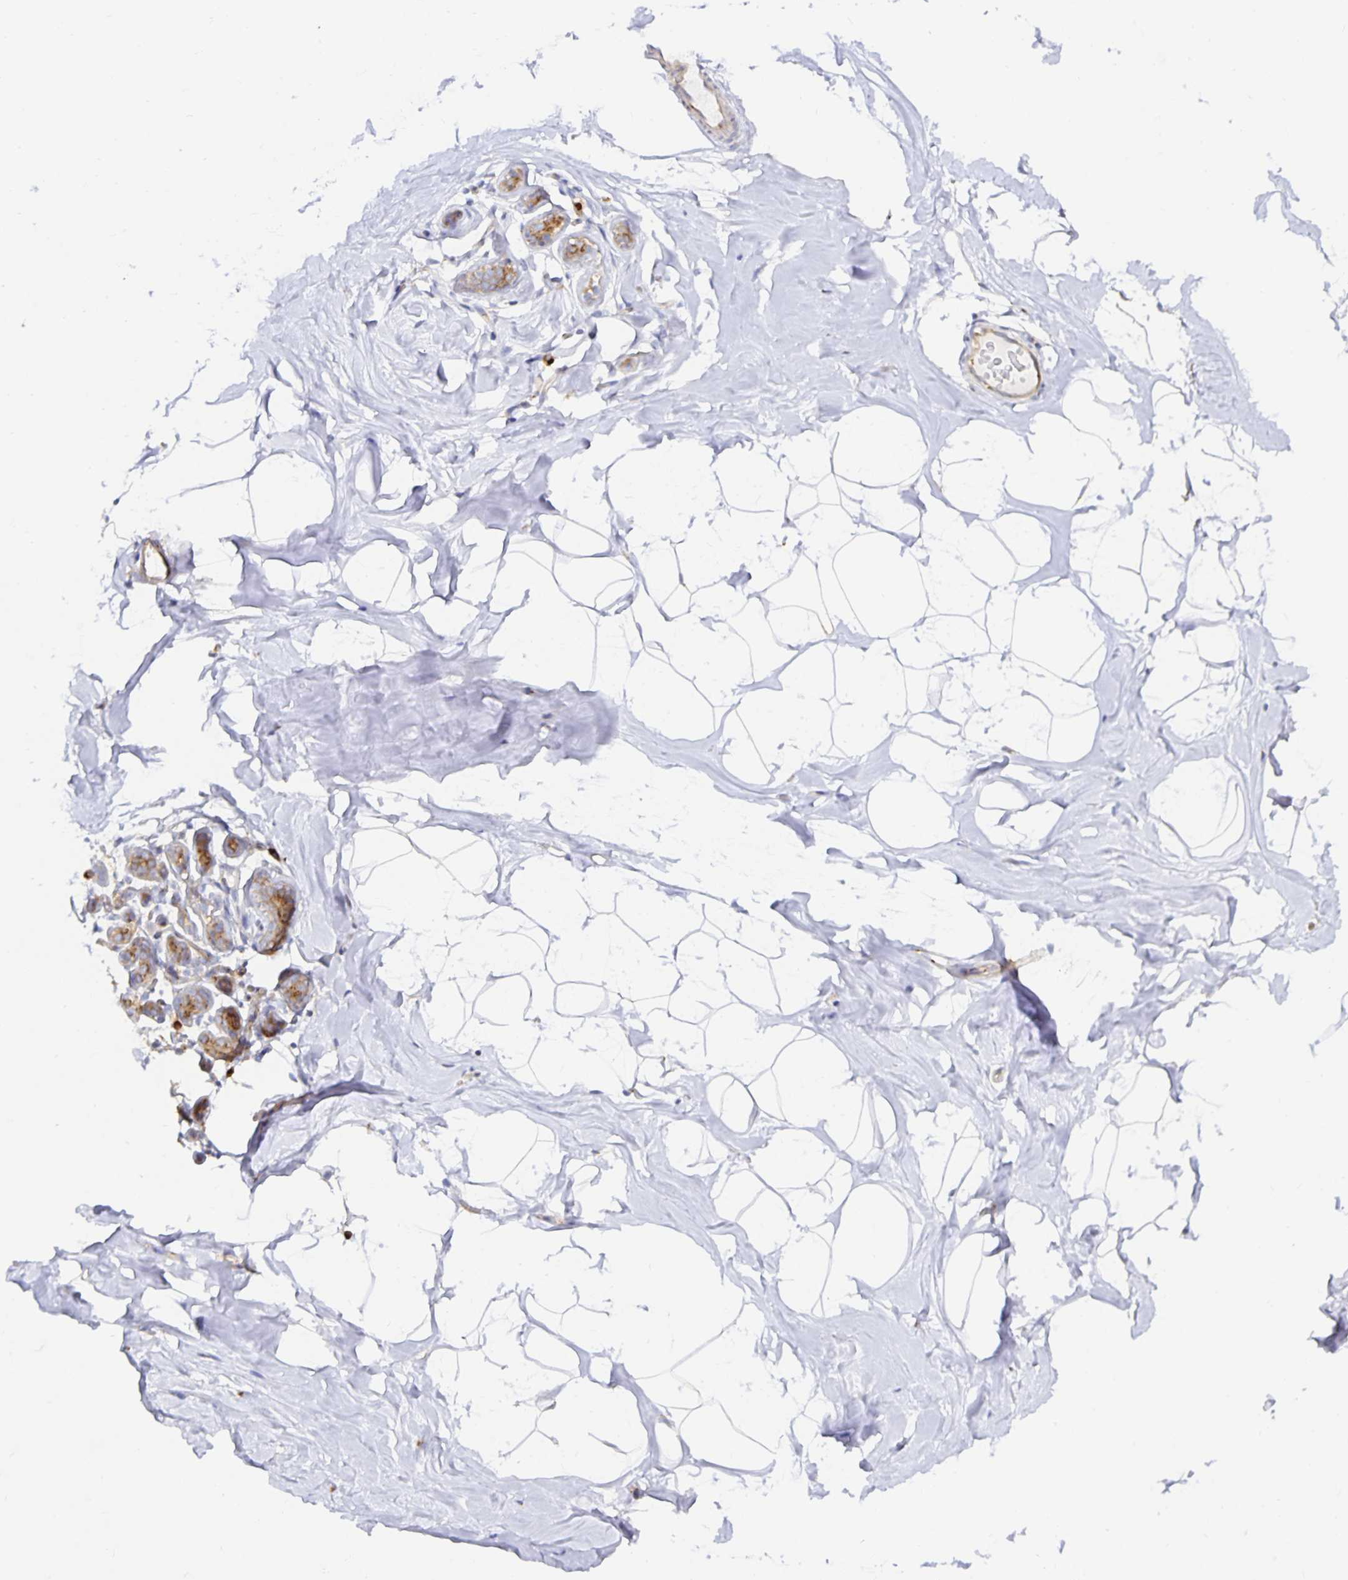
{"staining": {"intensity": "negative", "quantity": "none", "location": "none"}, "tissue": "breast", "cell_type": "Adipocytes", "image_type": "normal", "snomed": [{"axis": "morphology", "description": "Normal tissue, NOS"}, {"axis": "topography", "description": "Breast"}], "caption": "Immunohistochemistry image of normal breast stained for a protein (brown), which displays no positivity in adipocytes. Nuclei are stained in blue.", "gene": "USO1", "patient": {"sex": "female", "age": 32}}